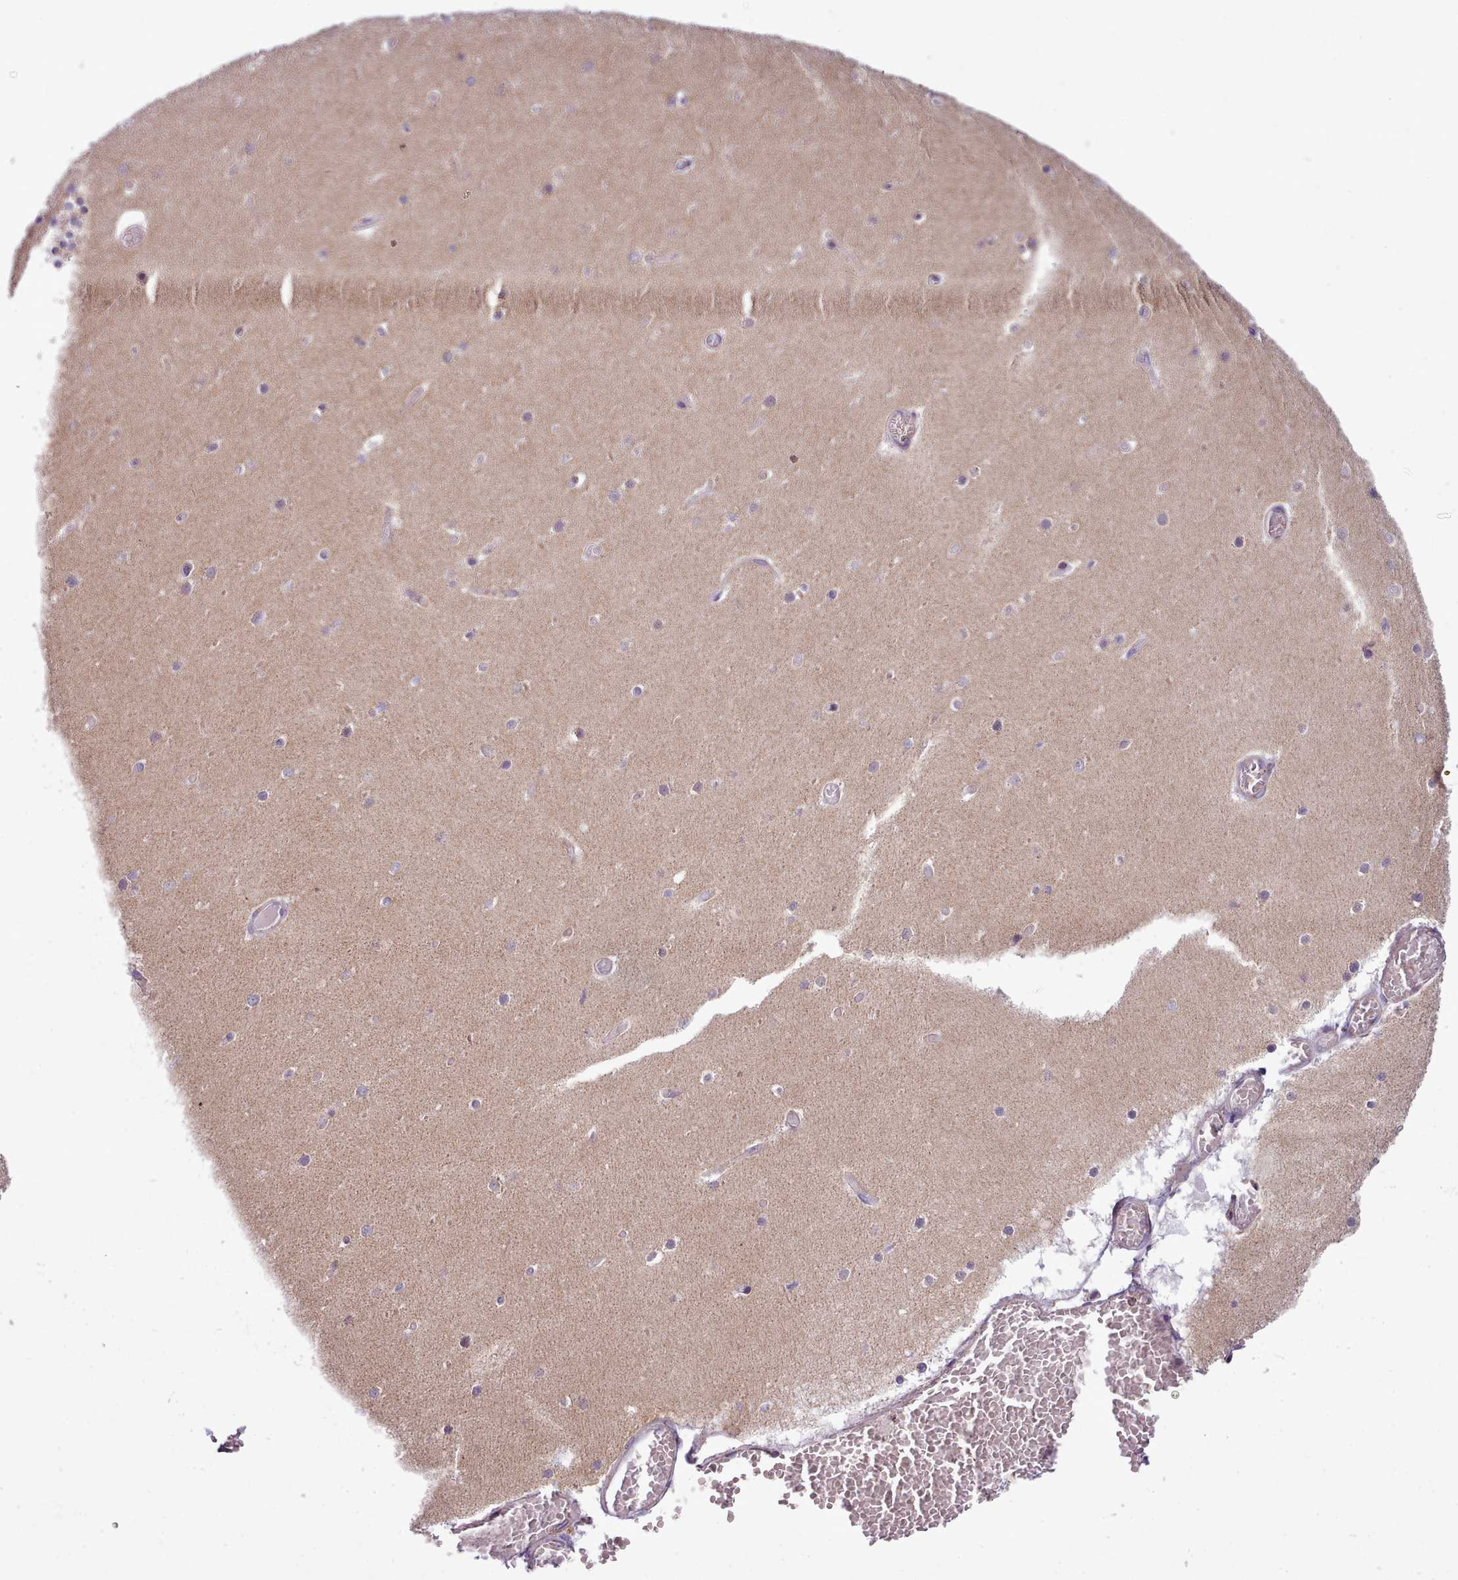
{"staining": {"intensity": "moderate", "quantity": "25%-75%", "location": "cytoplasmic/membranous"}, "tissue": "cerebellum", "cell_type": "Cells in granular layer", "image_type": "normal", "snomed": [{"axis": "morphology", "description": "Normal tissue, NOS"}, {"axis": "topography", "description": "Cerebellum"}], "caption": "Immunohistochemical staining of normal human cerebellum reveals 25%-75% levels of moderate cytoplasmic/membranous protein positivity in about 25%-75% of cells in granular layer. (DAB (3,3'-diaminobenzidine) IHC, brown staining for protein, blue staining for nuclei).", "gene": "SRP54", "patient": {"sex": "female", "age": 28}}